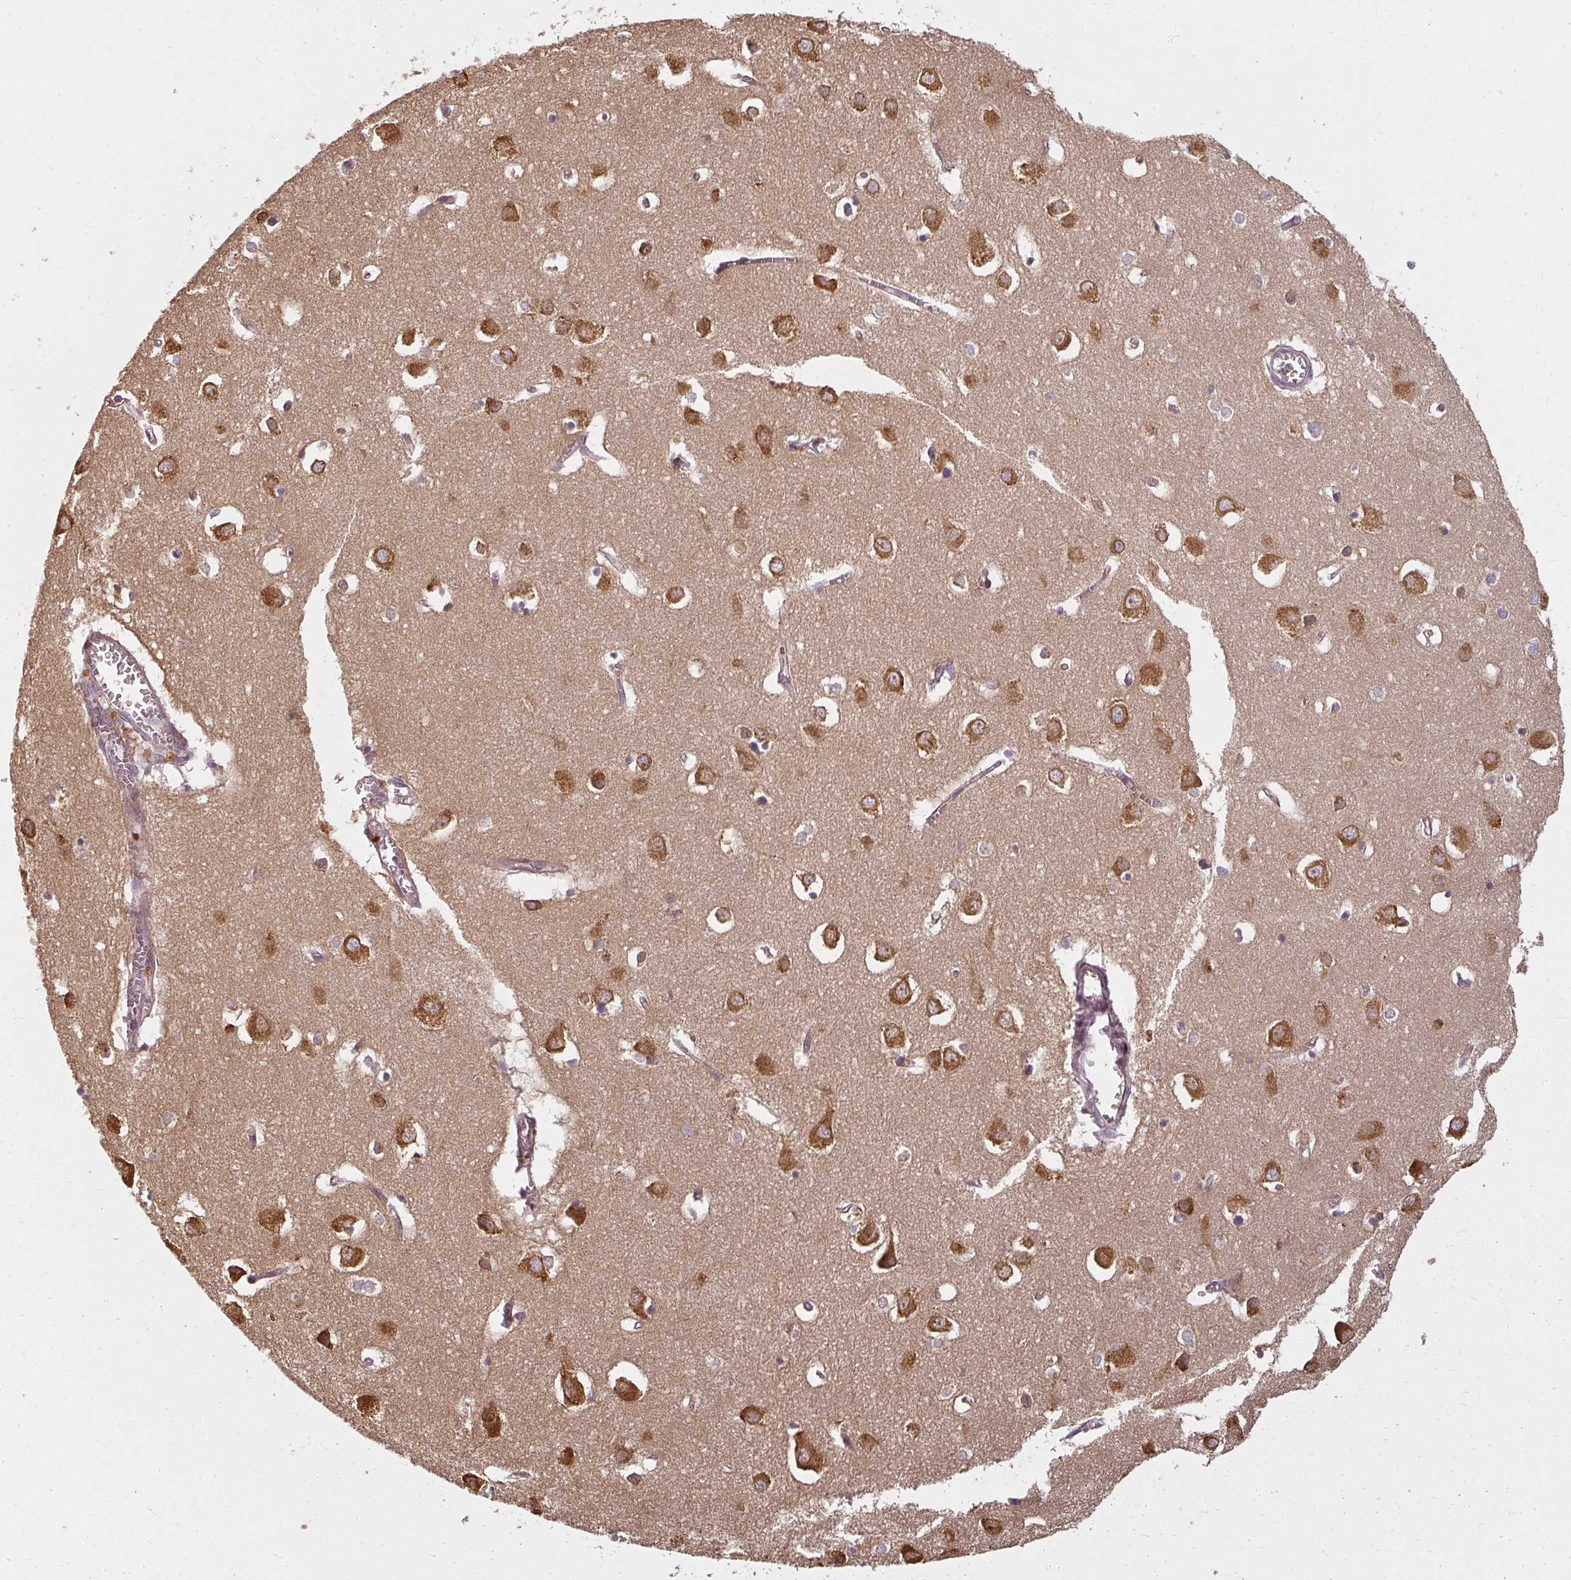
{"staining": {"intensity": "negative", "quantity": "none", "location": "none"}, "tissue": "cerebral cortex", "cell_type": "Endothelial cells", "image_type": "normal", "snomed": [{"axis": "morphology", "description": "Normal tissue, NOS"}, {"axis": "topography", "description": "Cerebral cortex"}], "caption": "This is an immunohistochemistry (IHC) image of benign human cerebral cortex. There is no expression in endothelial cells.", "gene": "RPL24", "patient": {"sex": "male", "age": 70}}